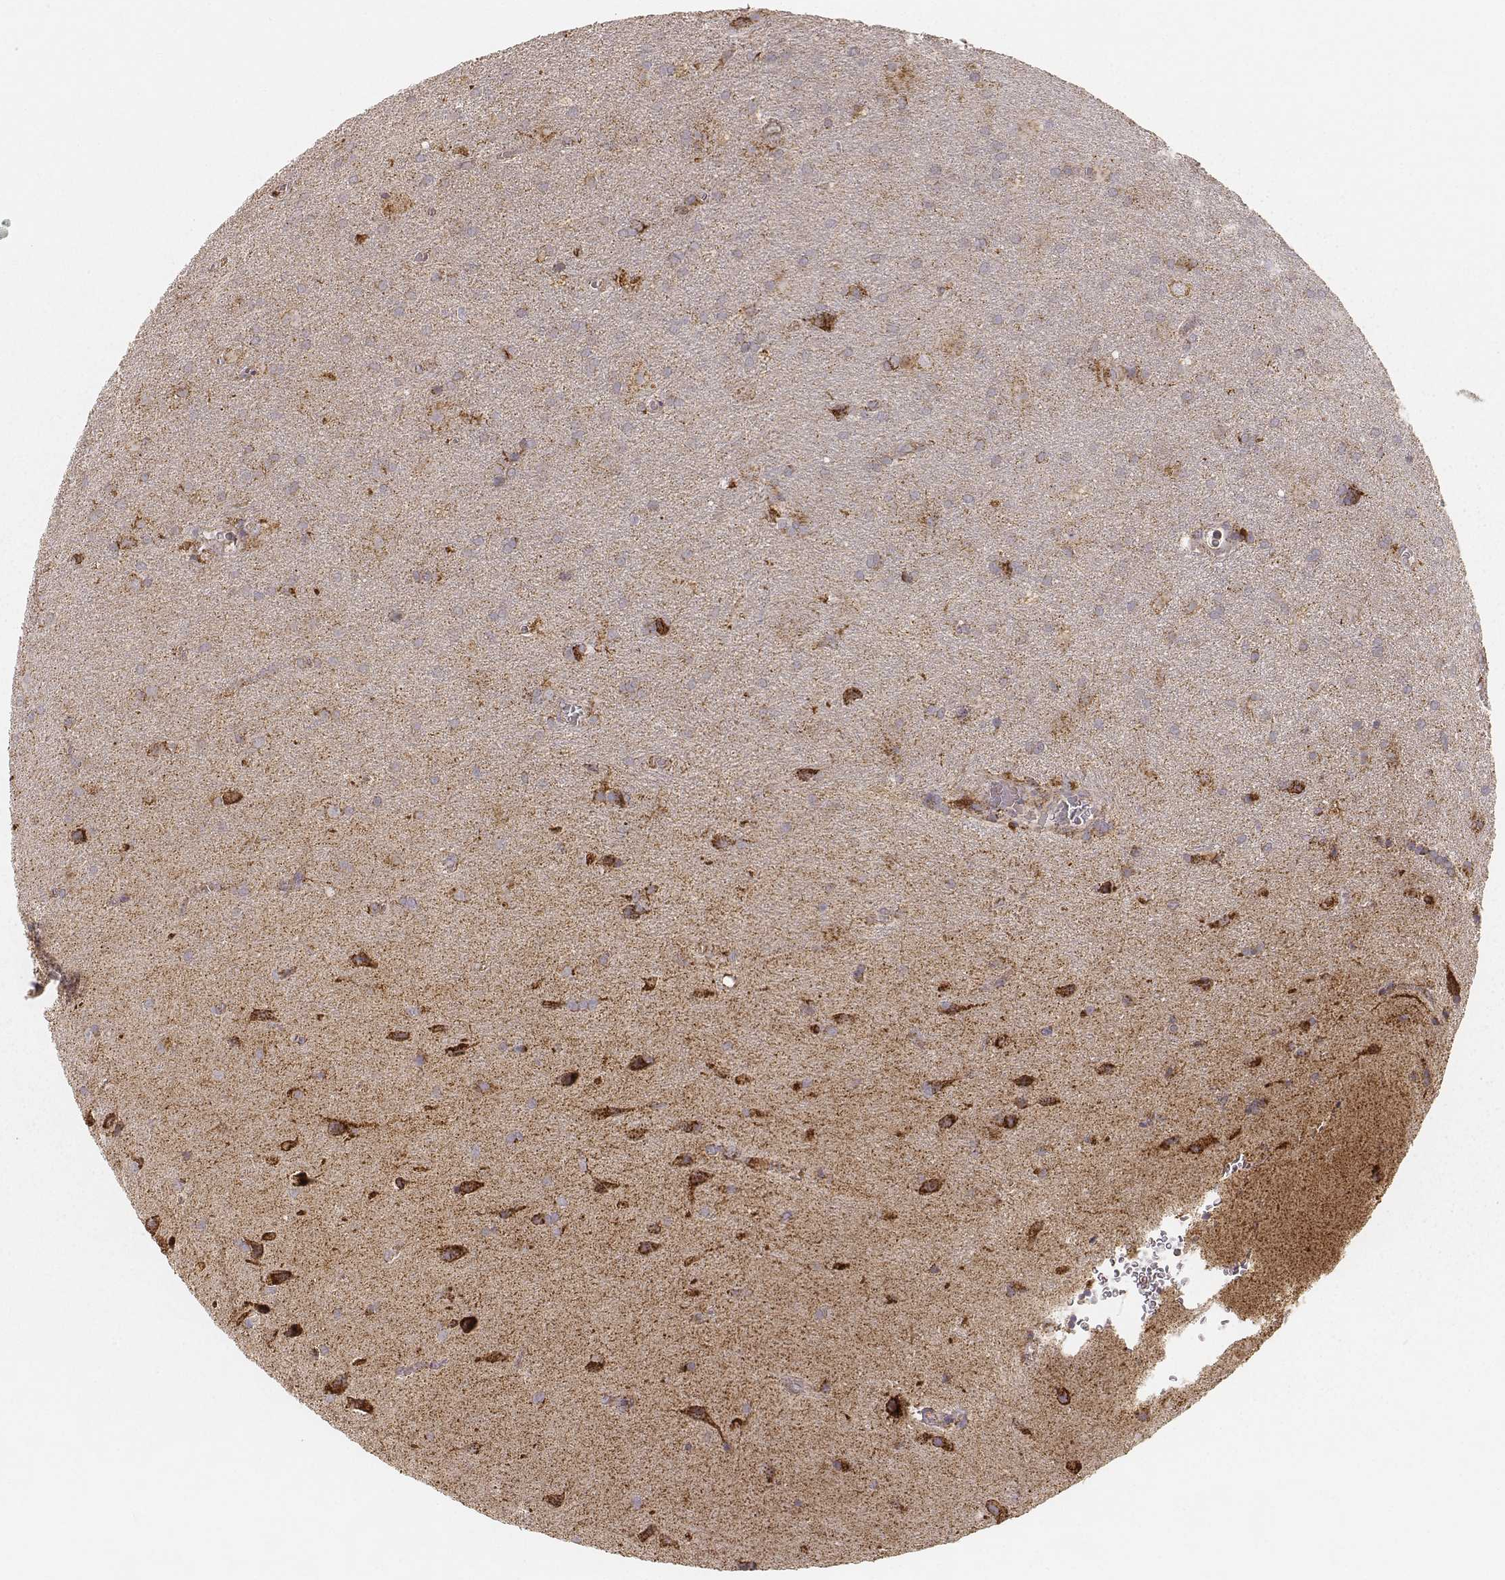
{"staining": {"intensity": "weak", "quantity": ">75%", "location": "cytoplasmic/membranous"}, "tissue": "glioma", "cell_type": "Tumor cells", "image_type": "cancer", "snomed": [{"axis": "morphology", "description": "Glioma, malignant, Low grade"}, {"axis": "topography", "description": "Brain"}], "caption": "Malignant low-grade glioma was stained to show a protein in brown. There is low levels of weak cytoplasmic/membranous positivity in about >75% of tumor cells. The staining was performed using DAB to visualize the protein expression in brown, while the nuclei were stained in blue with hematoxylin (Magnification: 20x).", "gene": "CS", "patient": {"sex": "male", "age": 58}}